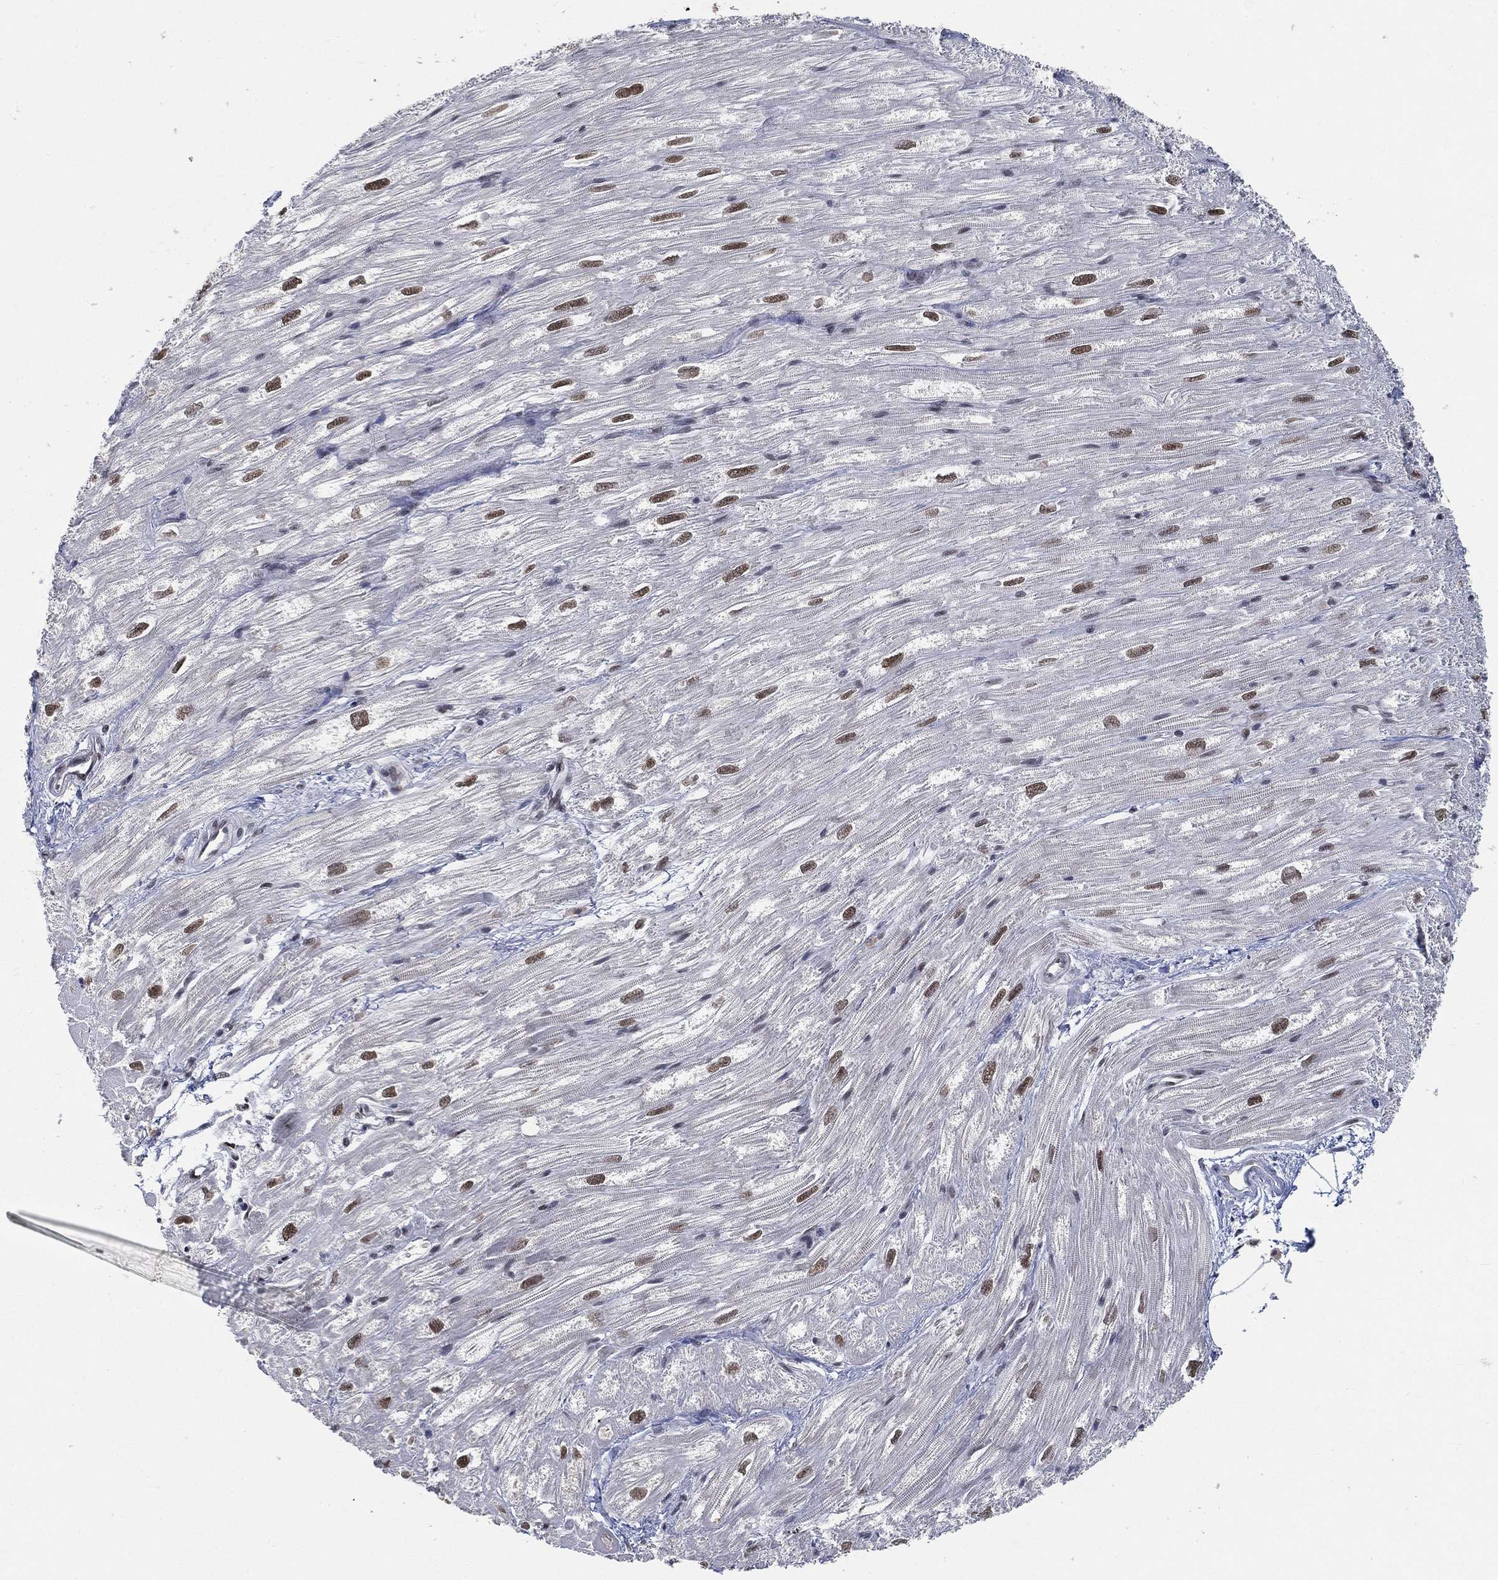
{"staining": {"intensity": "moderate", "quantity": "25%-75%", "location": "nuclear"}, "tissue": "heart muscle", "cell_type": "Cardiomyocytes", "image_type": "normal", "snomed": [{"axis": "morphology", "description": "Normal tissue, NOS"}, {"axis": "topography", "description": "Heart"}], "caption": "IHC (DAB) staining of normal human heart muscle demonstrates moderate nuclear protein positivity in about 25%-75% of cardiomyocytes. Using DAB (3,3'-diaminobenzidine) (brown) and hematoxylin (blue) stains, captured at high magnification using brightfield microscopy.", "gene": "YLPM1", "patient": {"sex": "male", "age": 62}}